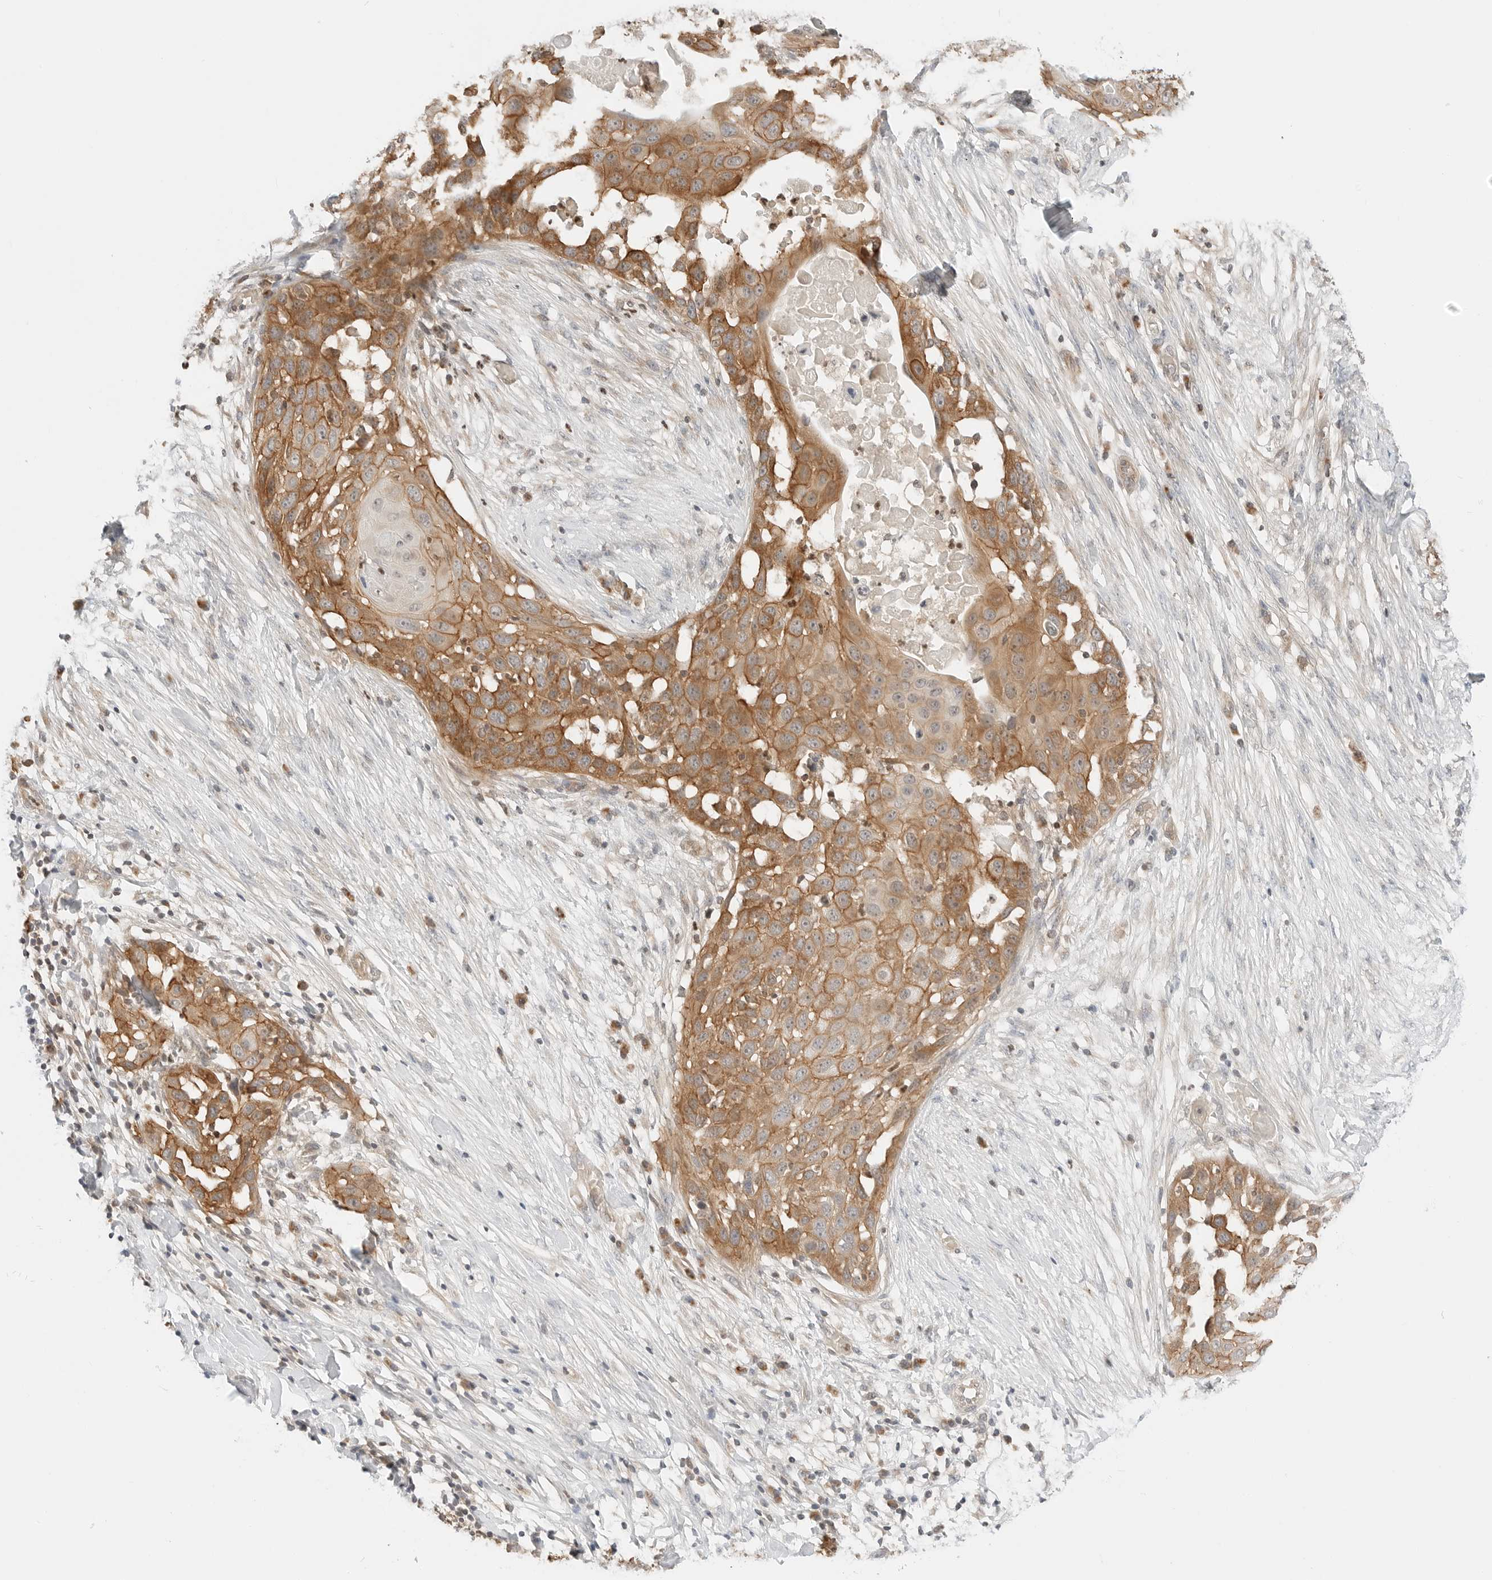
{"staining": {"intensity": "moderate", "quantity": ">75%", "location": "cytoplasmic/membranous"}, "tissue": "skin cancer", "cell_type": "Tumor cells", "image_type": "cancer", "snomed": [{"axis": "morphology", "description": "Squamous cell carcinoma, NOS"}, {"axis": "topography", "description": "Skin"}], "caption": "Skin cancer stained for a protein exhibits moderate cytoplasmic/membranous positivity in tumor cells.", "gene": "IQCC", "patient": {"sex": "female", "age": 44}}